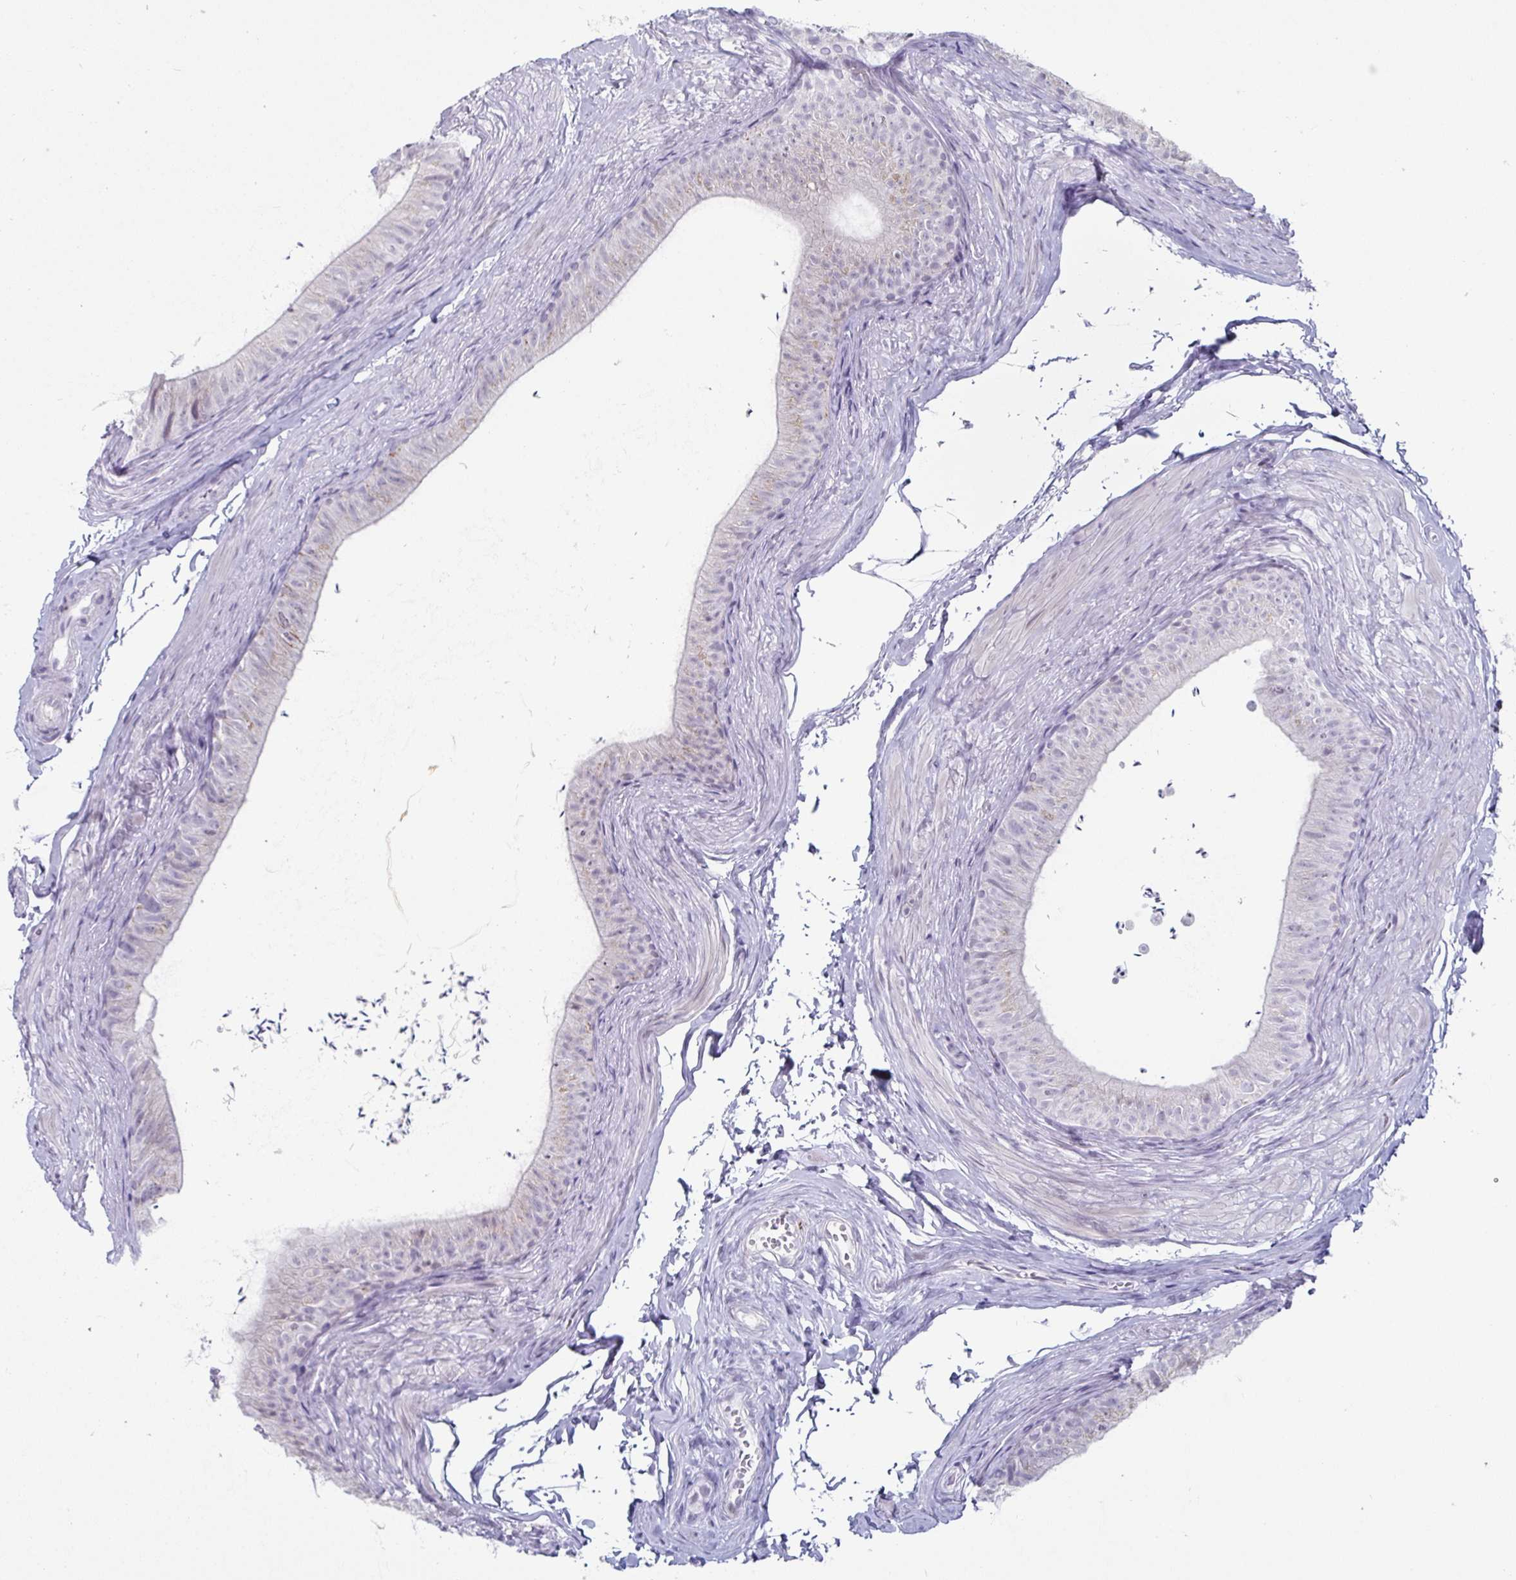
{"staining": {"intensity": "weak", "quantity": "<25%", "location": "cytoplasmic/membranous"}, "tissue": "epididymis", "cell_type": "Glandular cells", "image_type": "normal", "snomed": [{"axis": "morphology", "description": "Normal tissue, NOS"}, {"axis": "topography", "description": "Epididymis, spermatic cord, NOS"}, {"axis": "topography", "description": "Epididymis"}, {"axis": "topography", "description": "Peripheral nerve tissue"}], "caption": "Immunohistochemistry histopathology image of normal epididymis: human epididymis stained with DAB (3,3'-diaminobenzidine) shows no significant protein positivity in glandular cells.", "gene": "VSIG10L", "patient": {"sex": "male", "age": 29}}